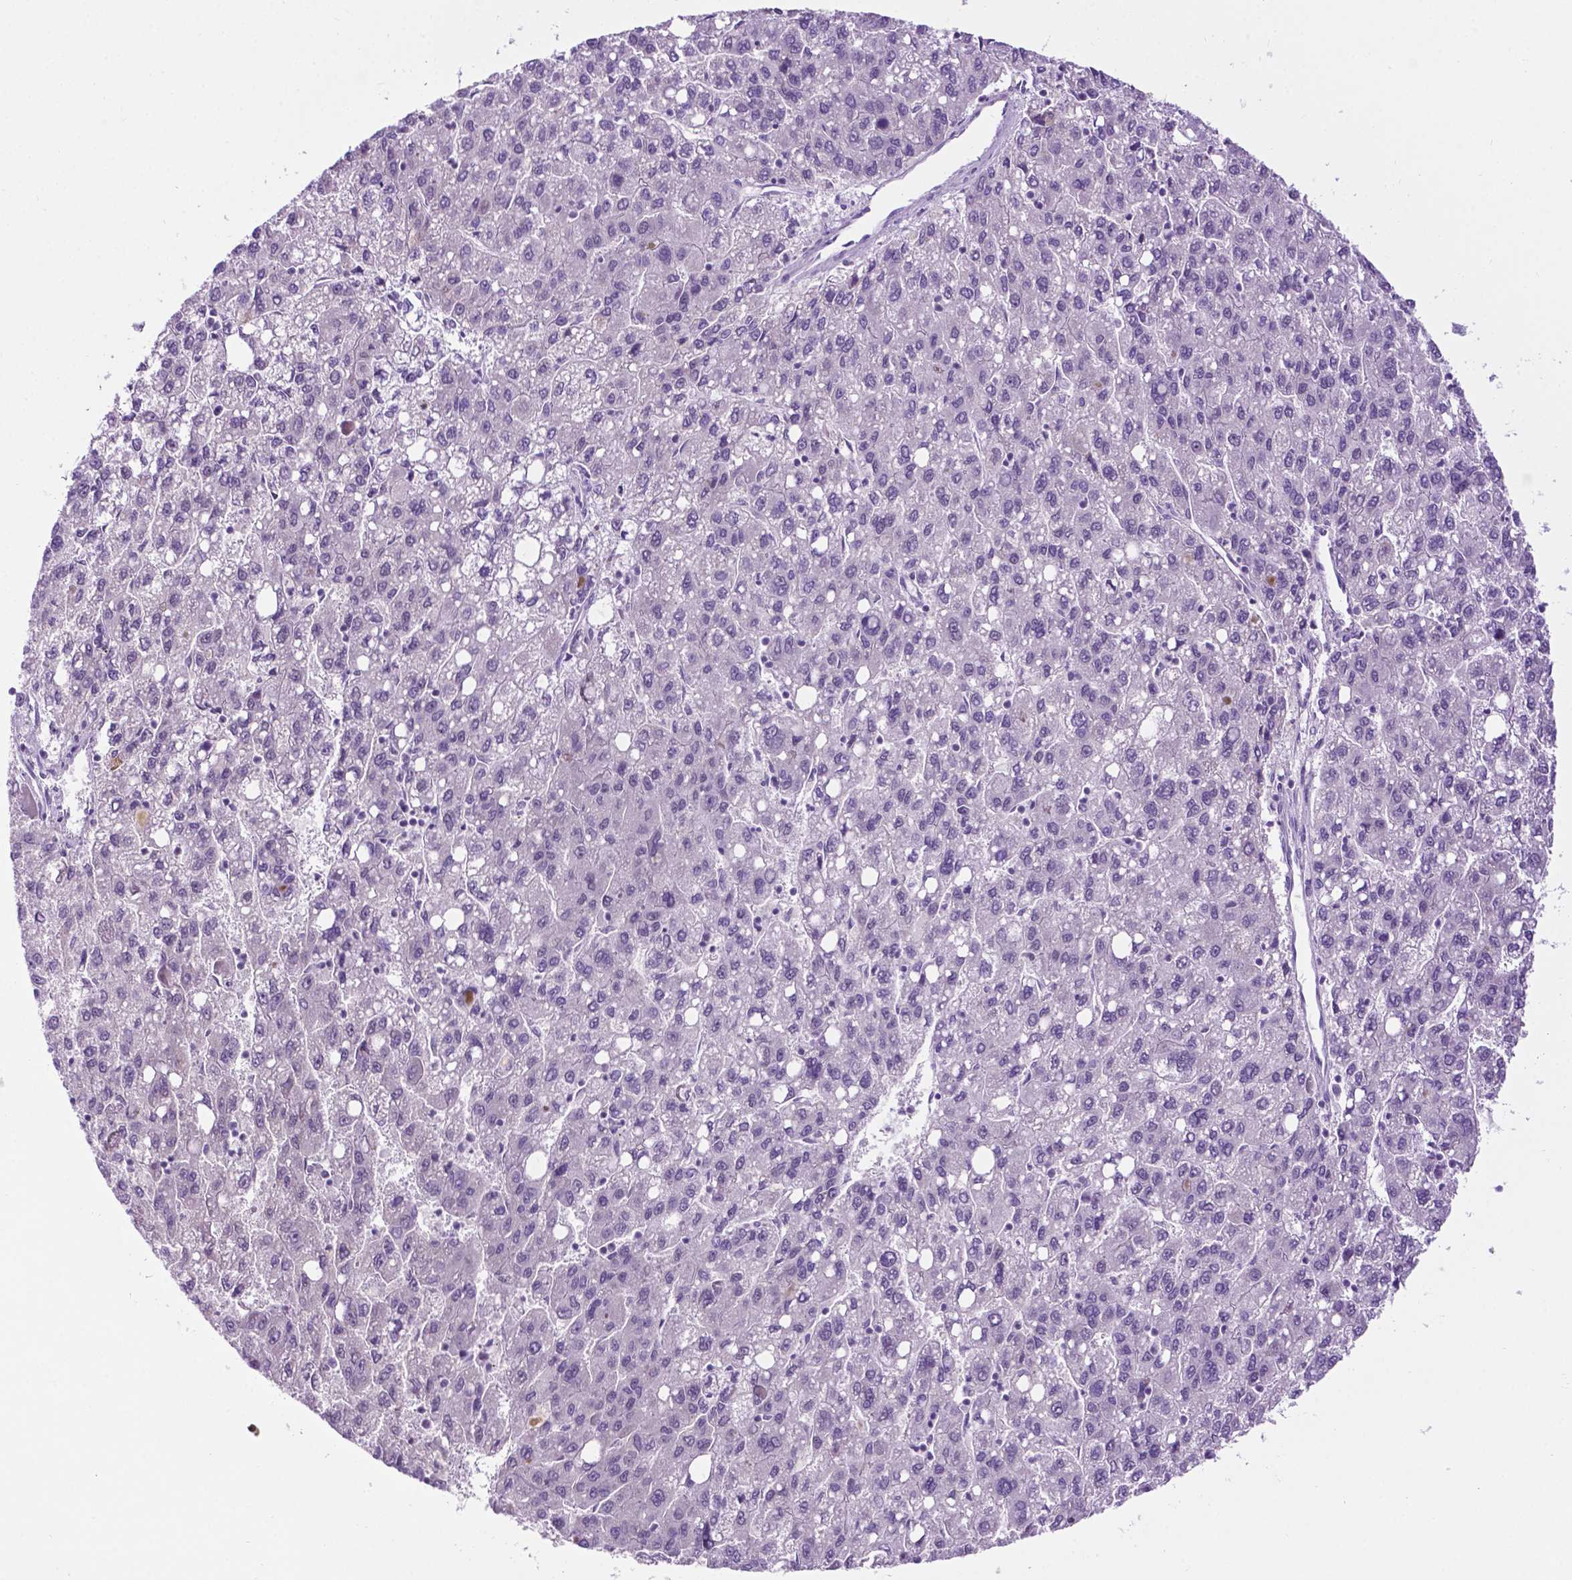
{"staining": {"intensity": "negative", "quantity": "none", "location": "none"}, "tissue": "liver cancer", "cell_type": "Tumor cells", "image_type": "cancer", "snomed": [{"axis": "morphology", "description": "Carcinoma, Hepatocellular, NOS"}, {"axis": "topography", "description": "Liver"}], "caption": "The histopathology image reveals no significant staining in tumor cells of hepatocellular carcinoma (liver).", "gene": "COL23A1", "patient": {"sex": "female", "age": 82}}